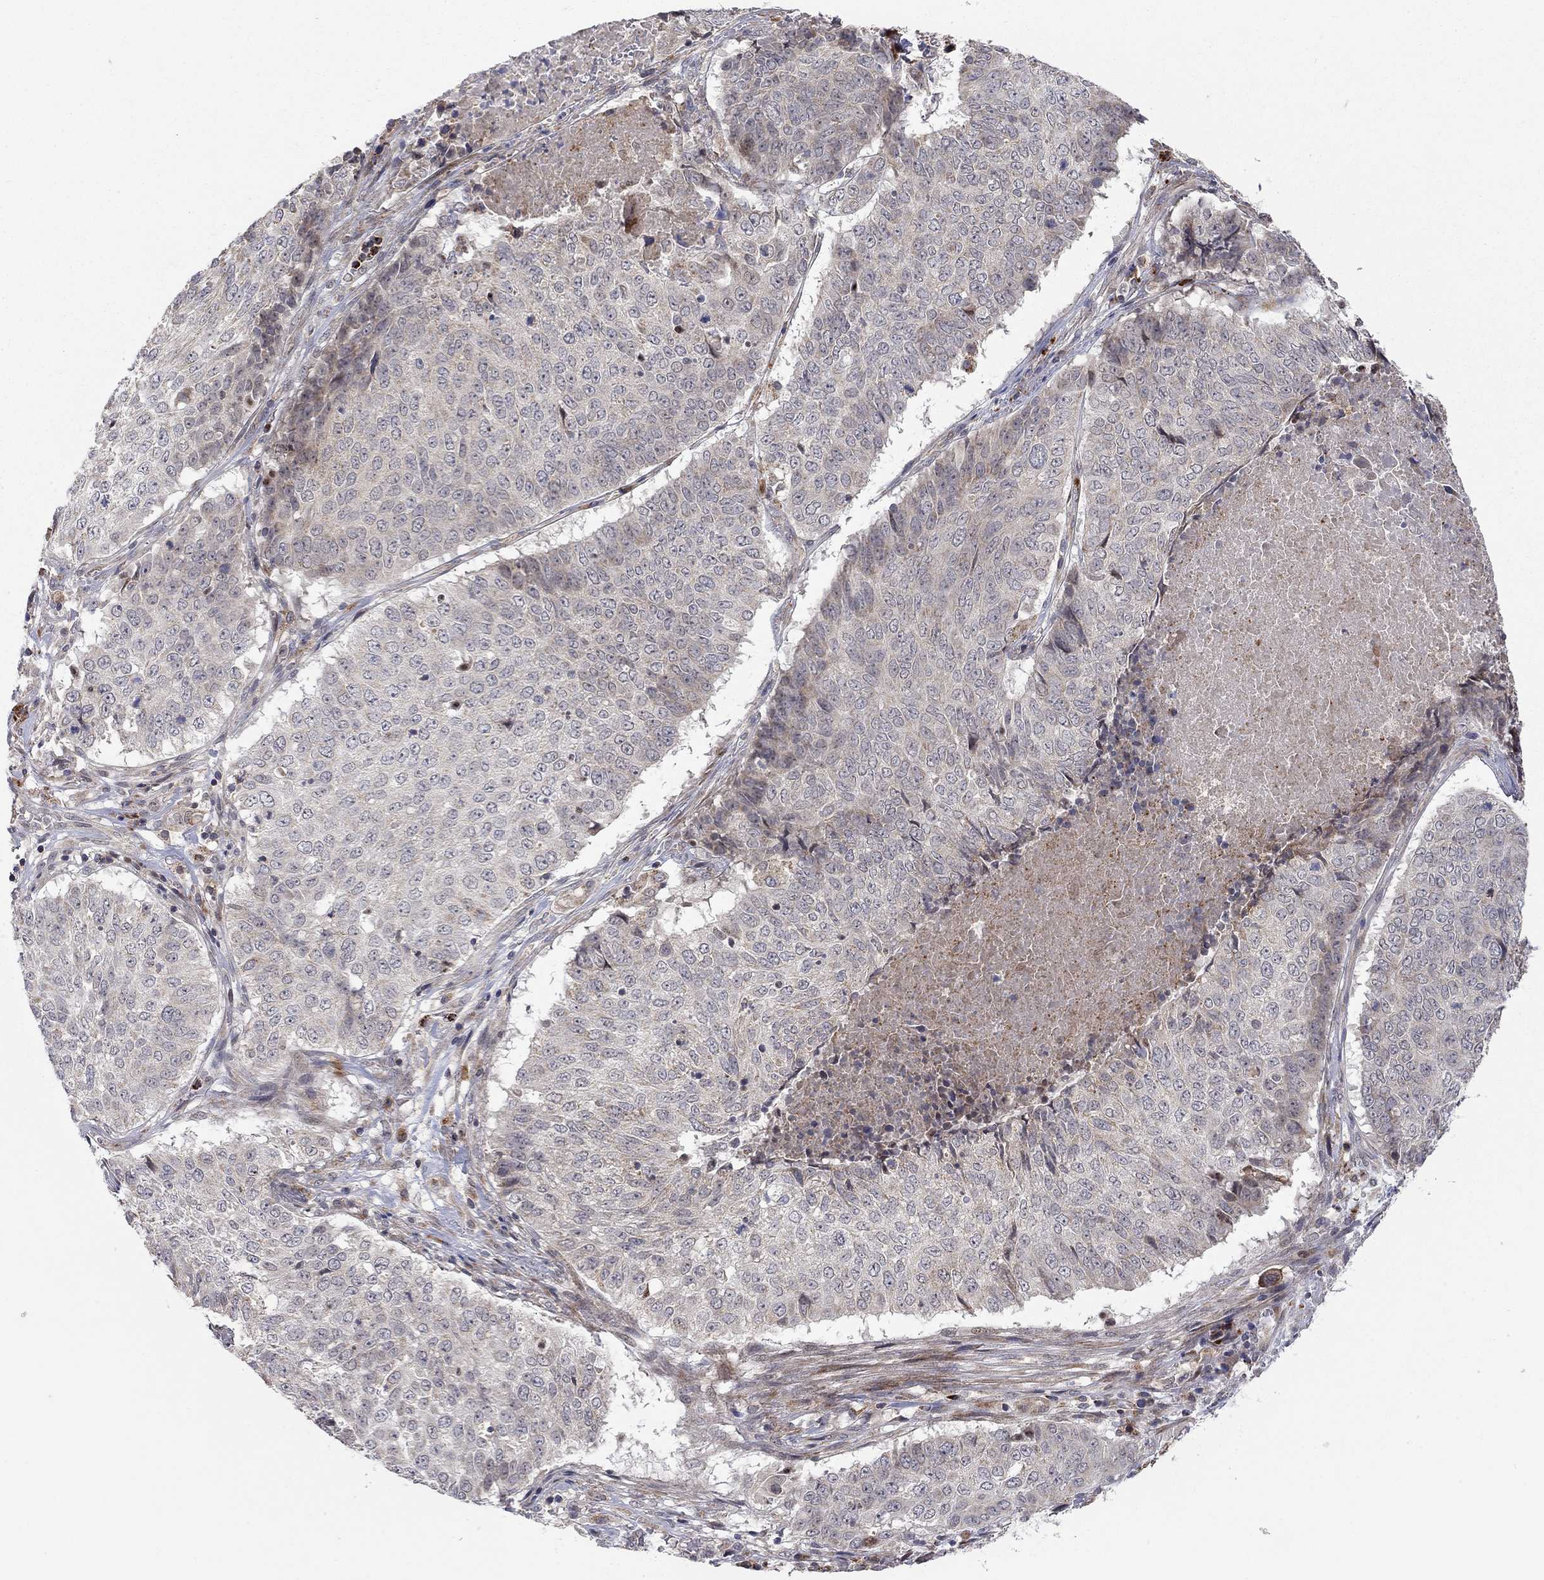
{"staining": {"intensity": "weak", "quantity": "<25%", "location": "cytoplasmic/membranous"}, "tissue": "lung cancer", "cell_type": "Tumor cells", "image_type": "cancer", "snomed": [{"axis": "morphology", "description": "Squamous cell carcinoma, NOS"}, {"axis": "topography", "description": "Lung"}], "caption": "Tumor cells show no significant protein staining in lung squamous cell carcinoma.", "gene": "IDS", "patient": {"sex": "male", "age": 64}}